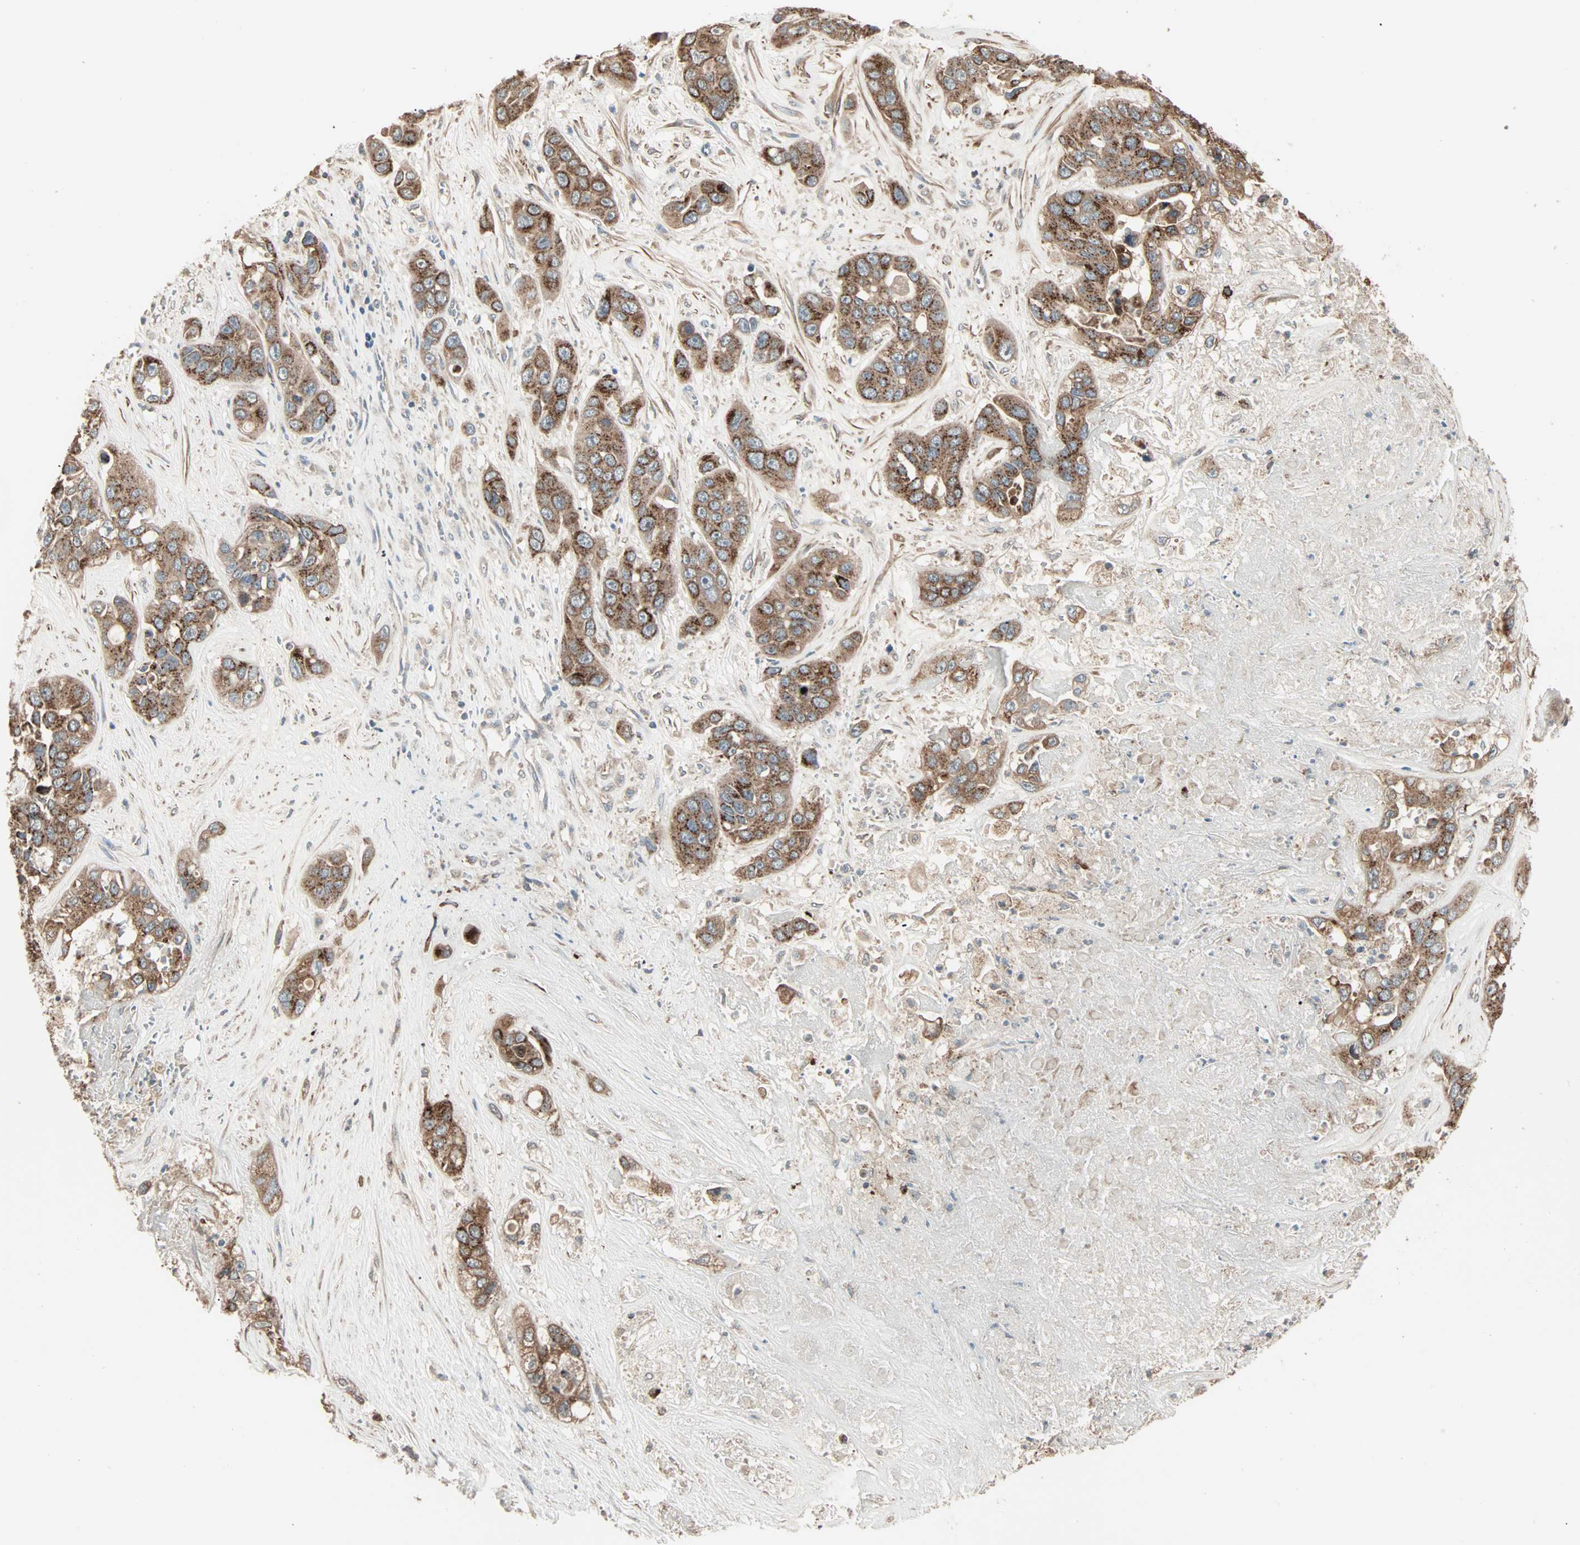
{"staining": {"intensity": "strong", "quantity": ">75%", "location": "cytoplasmic/membranous"}, "tissue": "liver cancer", "cell_type": "Tumor cells", "image_type": "cancer", "snomed": [{"axis": "morphology", "description": "Cholangiocarcinoma"}, {"axis": "topography", "description": "Liver"}], "caption": "Immunohistochemistry (IHC) histopathology image of human liver cancer stained for a protein (brown), which demonstrates high levels of strong cytoplasmic/membranous positivity in approximately >75% of tumor cells.", "gene": "GALNT3", "patient": {"sex": "female", "age": 52}}